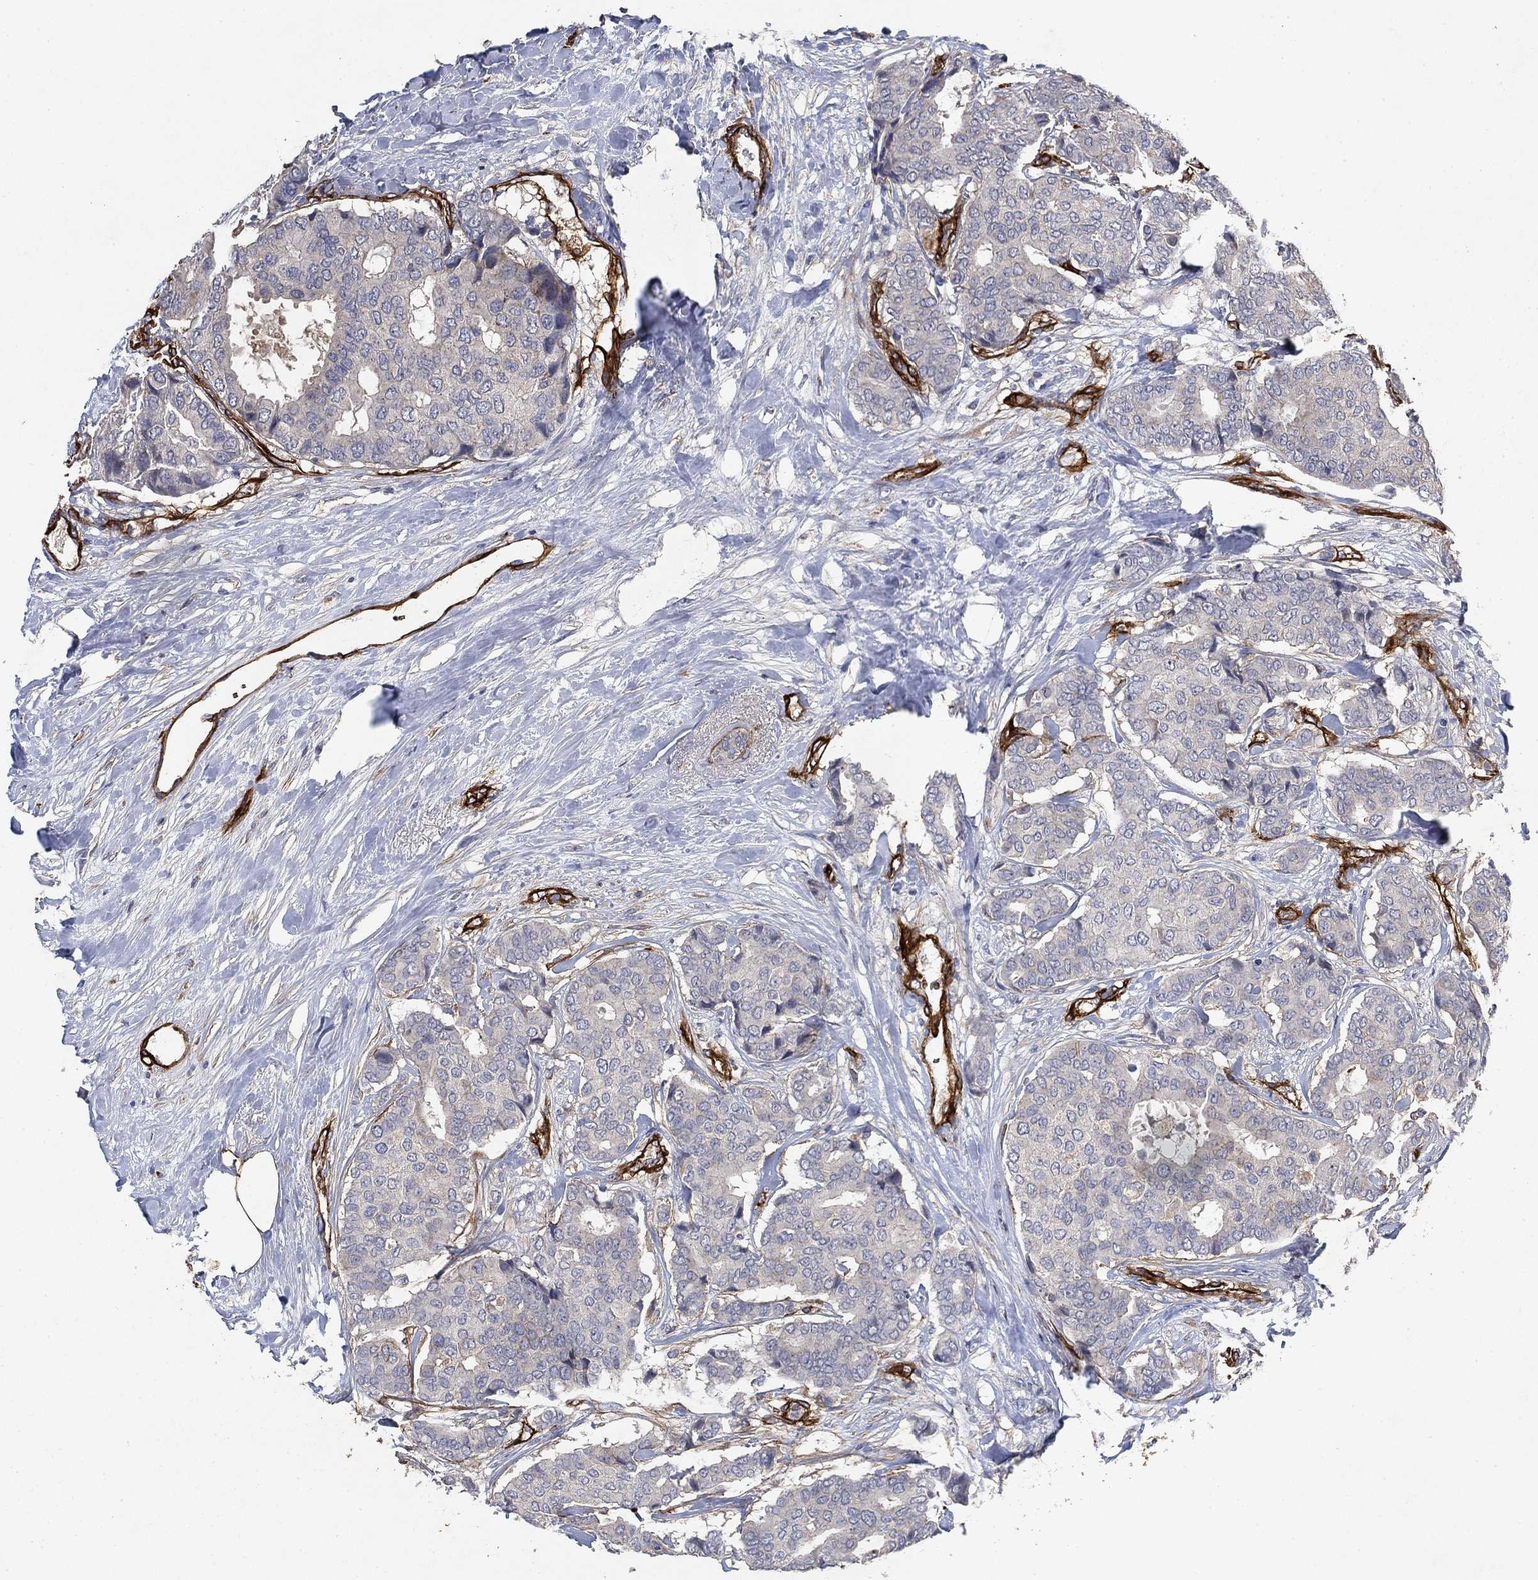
{"staining": {"intensity": "negative", "quantity": "none", "location": "none"}, "tissue": "breast cancer", "cell_type": "Tumor cells", "image_type": "cancer", "snomed": [{"axis": "morphology", "description": "Duct carcinoma"}, {"axis": "topography", "description": "Breast"}], "caption": "Human intraductal carcinoma (breast) stained for a protein using IHC displays no staining in tumor cells.", "gene": "COL4A2", "patient": {"sex": "female", "age": 75}}